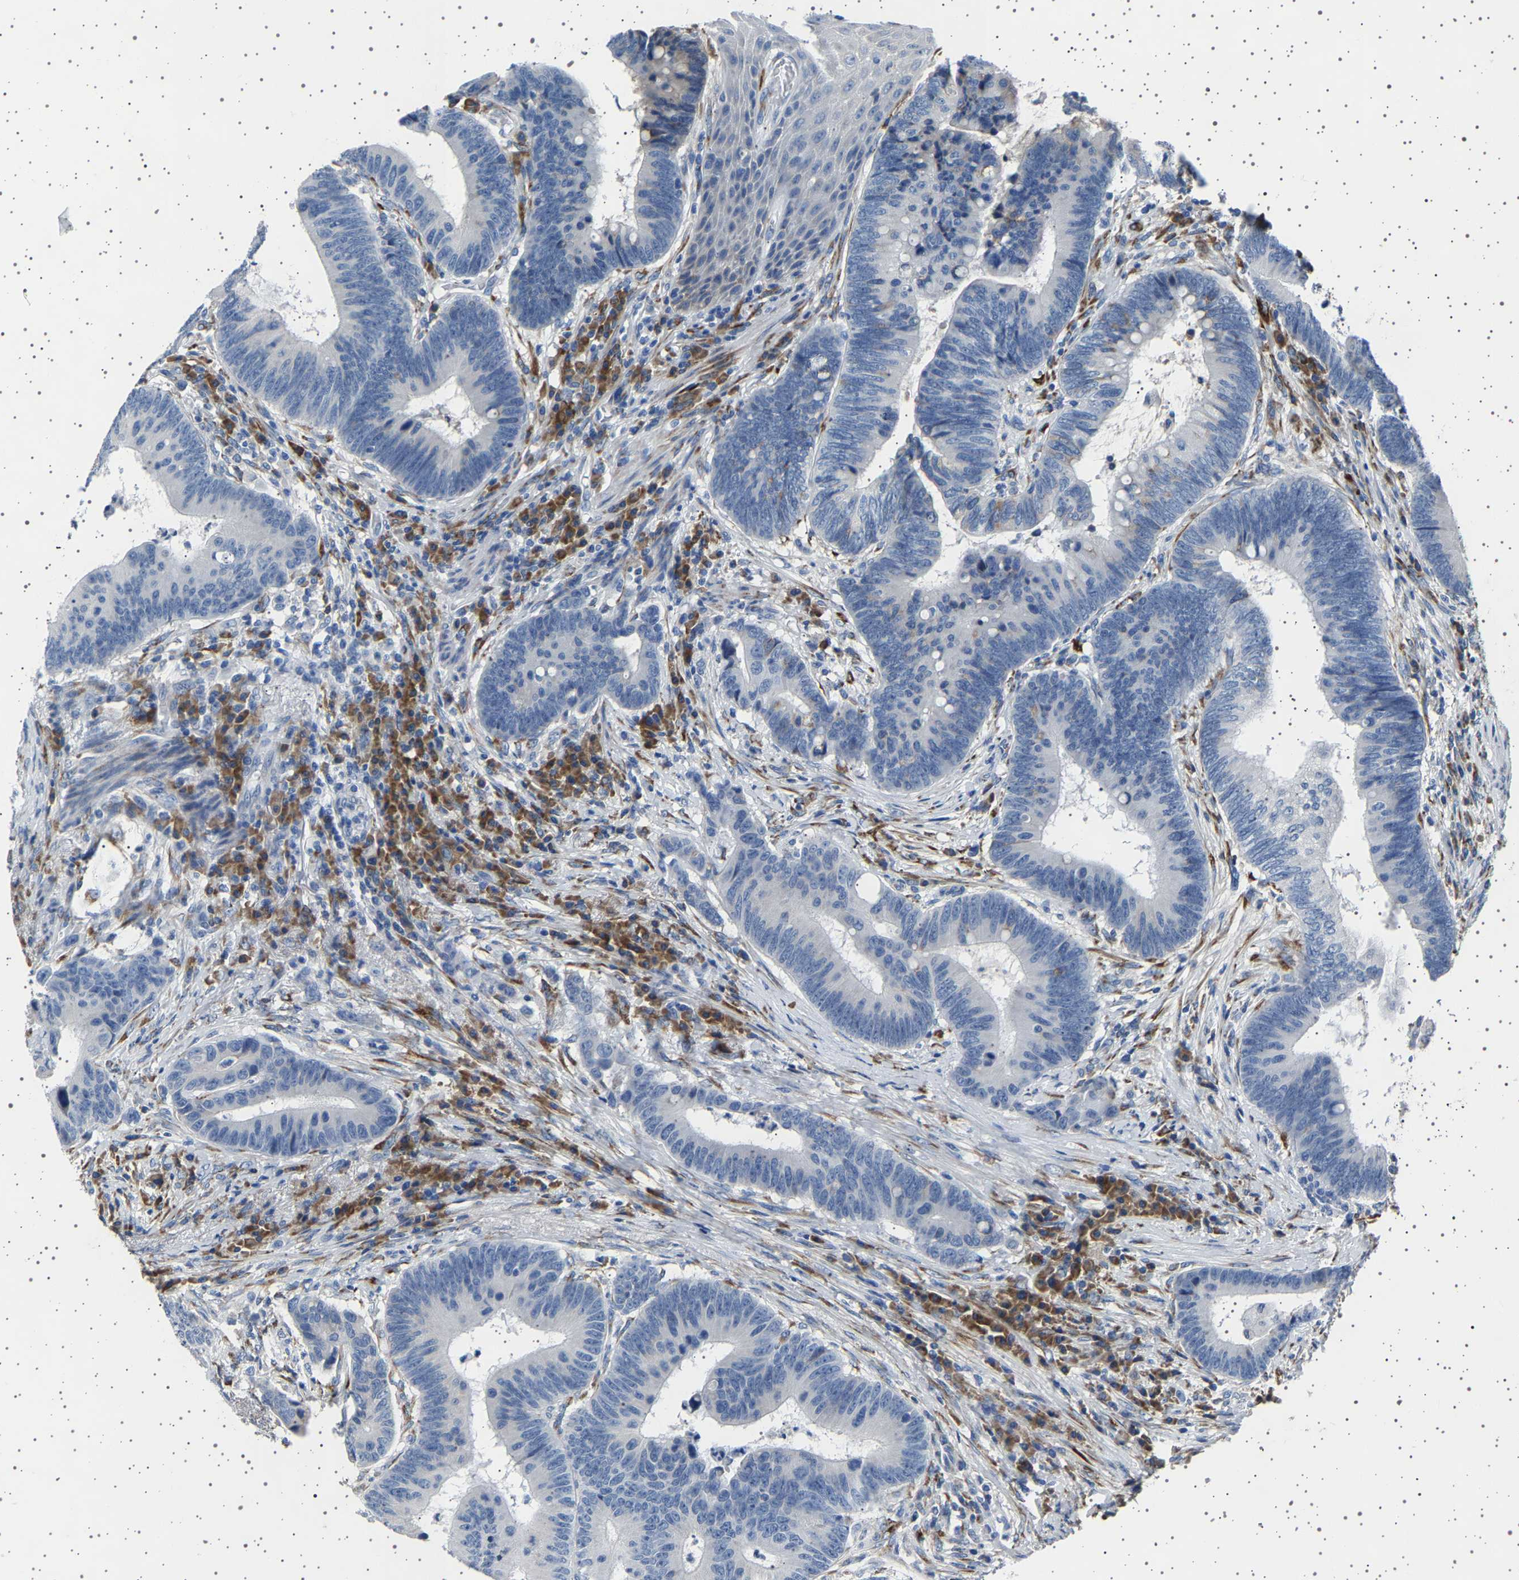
{"staining": {"intensity": "negative", "quantity": "none", "location": "none"}, "tissue": "colorectal cancer", "cell_type": "Tumor cells", "image_type": "cancer", "snomed": [{"axis": "morphology", "description": "Adenocarcinoma, NOS"}, {"axis": "topography", "description": "Rectum"}, {"axis": "topography", "description": "Anal"}], "caption": "An image of adenocarcinoma (colorectal) stained for a protein exhibits no brown staining in tumor cells.", "gene": "FTCD", "patient": {"sex": "female", "age": 89}}